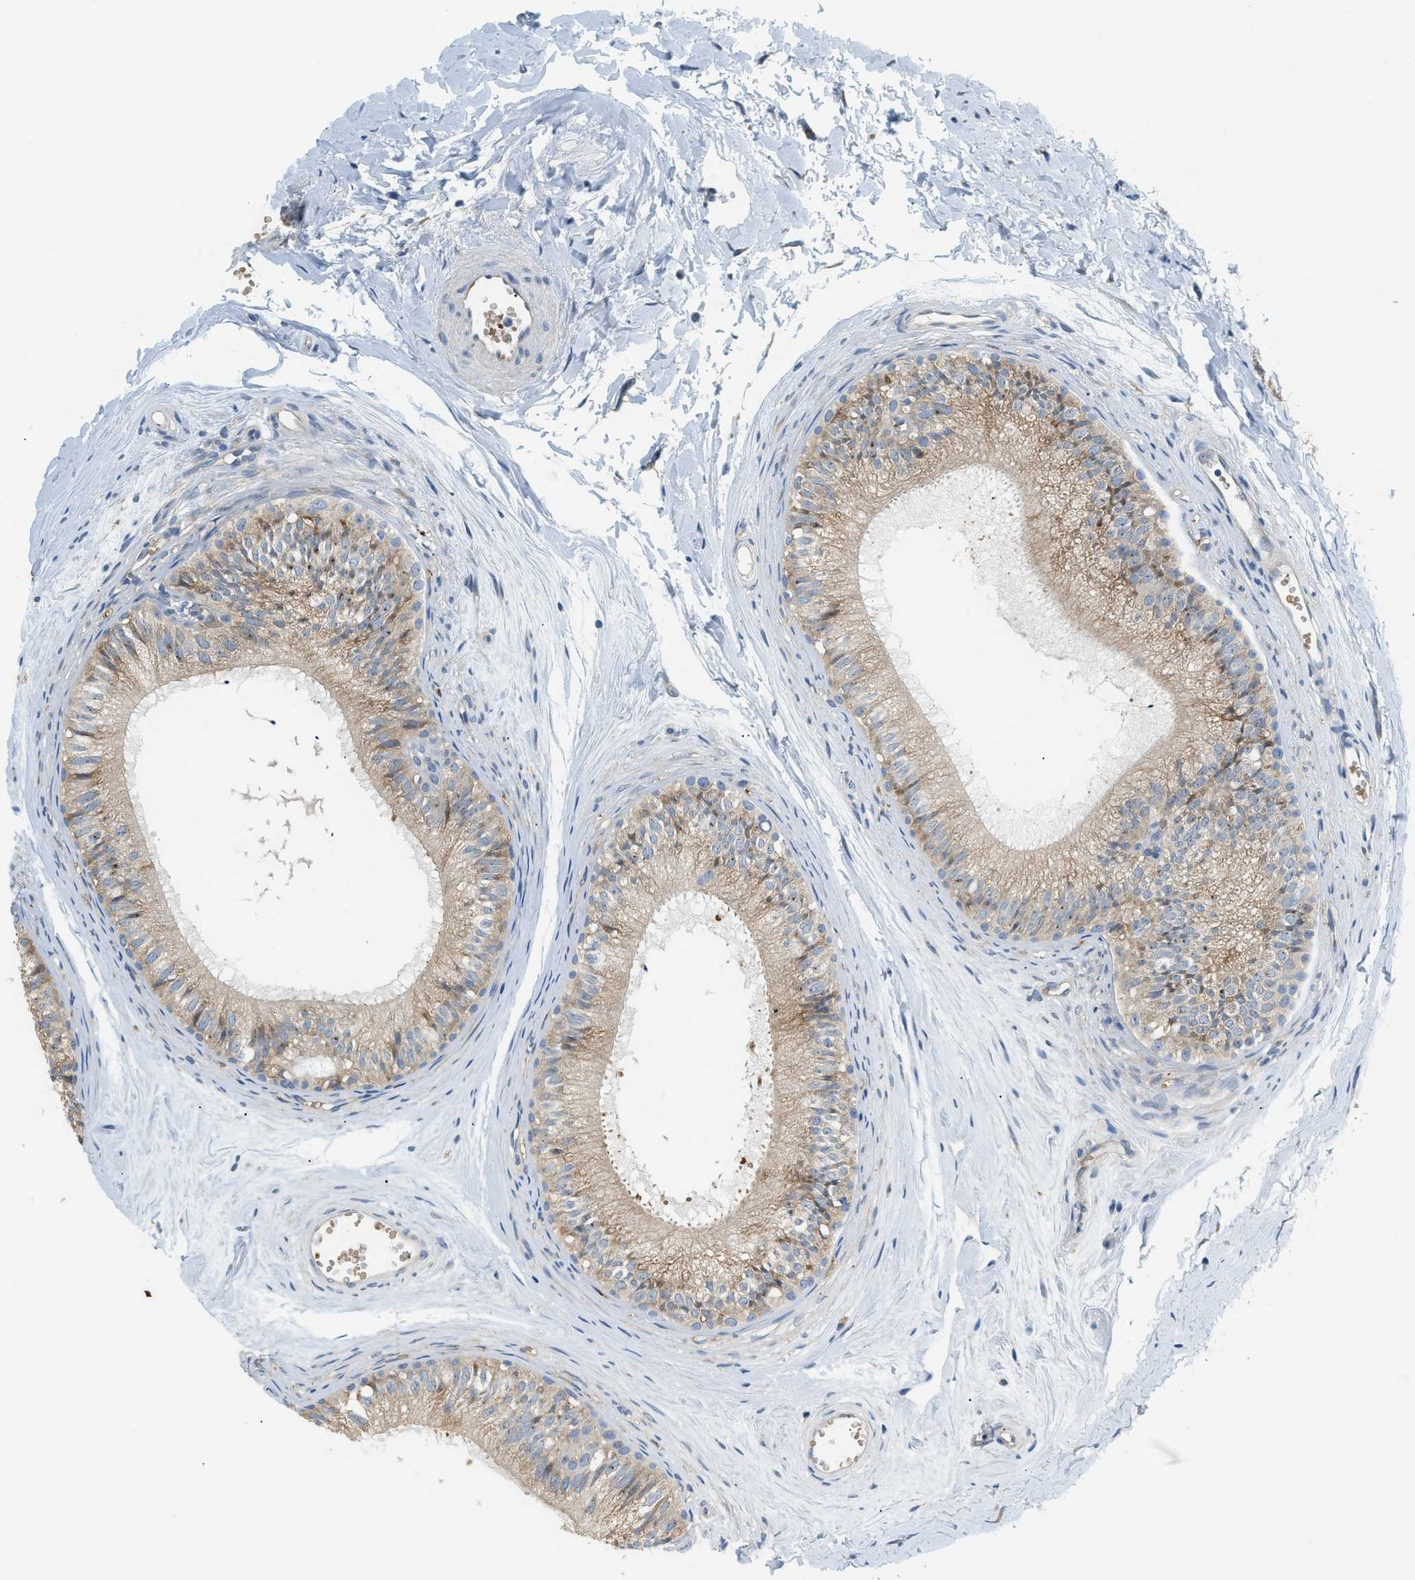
{"staining": {"intensity": "weak", "quantity": "25%-75%", "location": "cytoplasmic/membranous"}, "tissue": "epididymis", "cell_type": "Glandular cells", "image_type": "normal", "snomed": [{"axis": "morphology", "description": "Normal tissue, NOS"}, {"axis": "topography", "description": "Epididymis"}], "caption": "A brown stain highlights weak cytoplasmic/membranous expression of a protein in glandular cells of normal epididymis.", "gene": "CYTH2", "patient": {"sex": "male", "age": 56}}